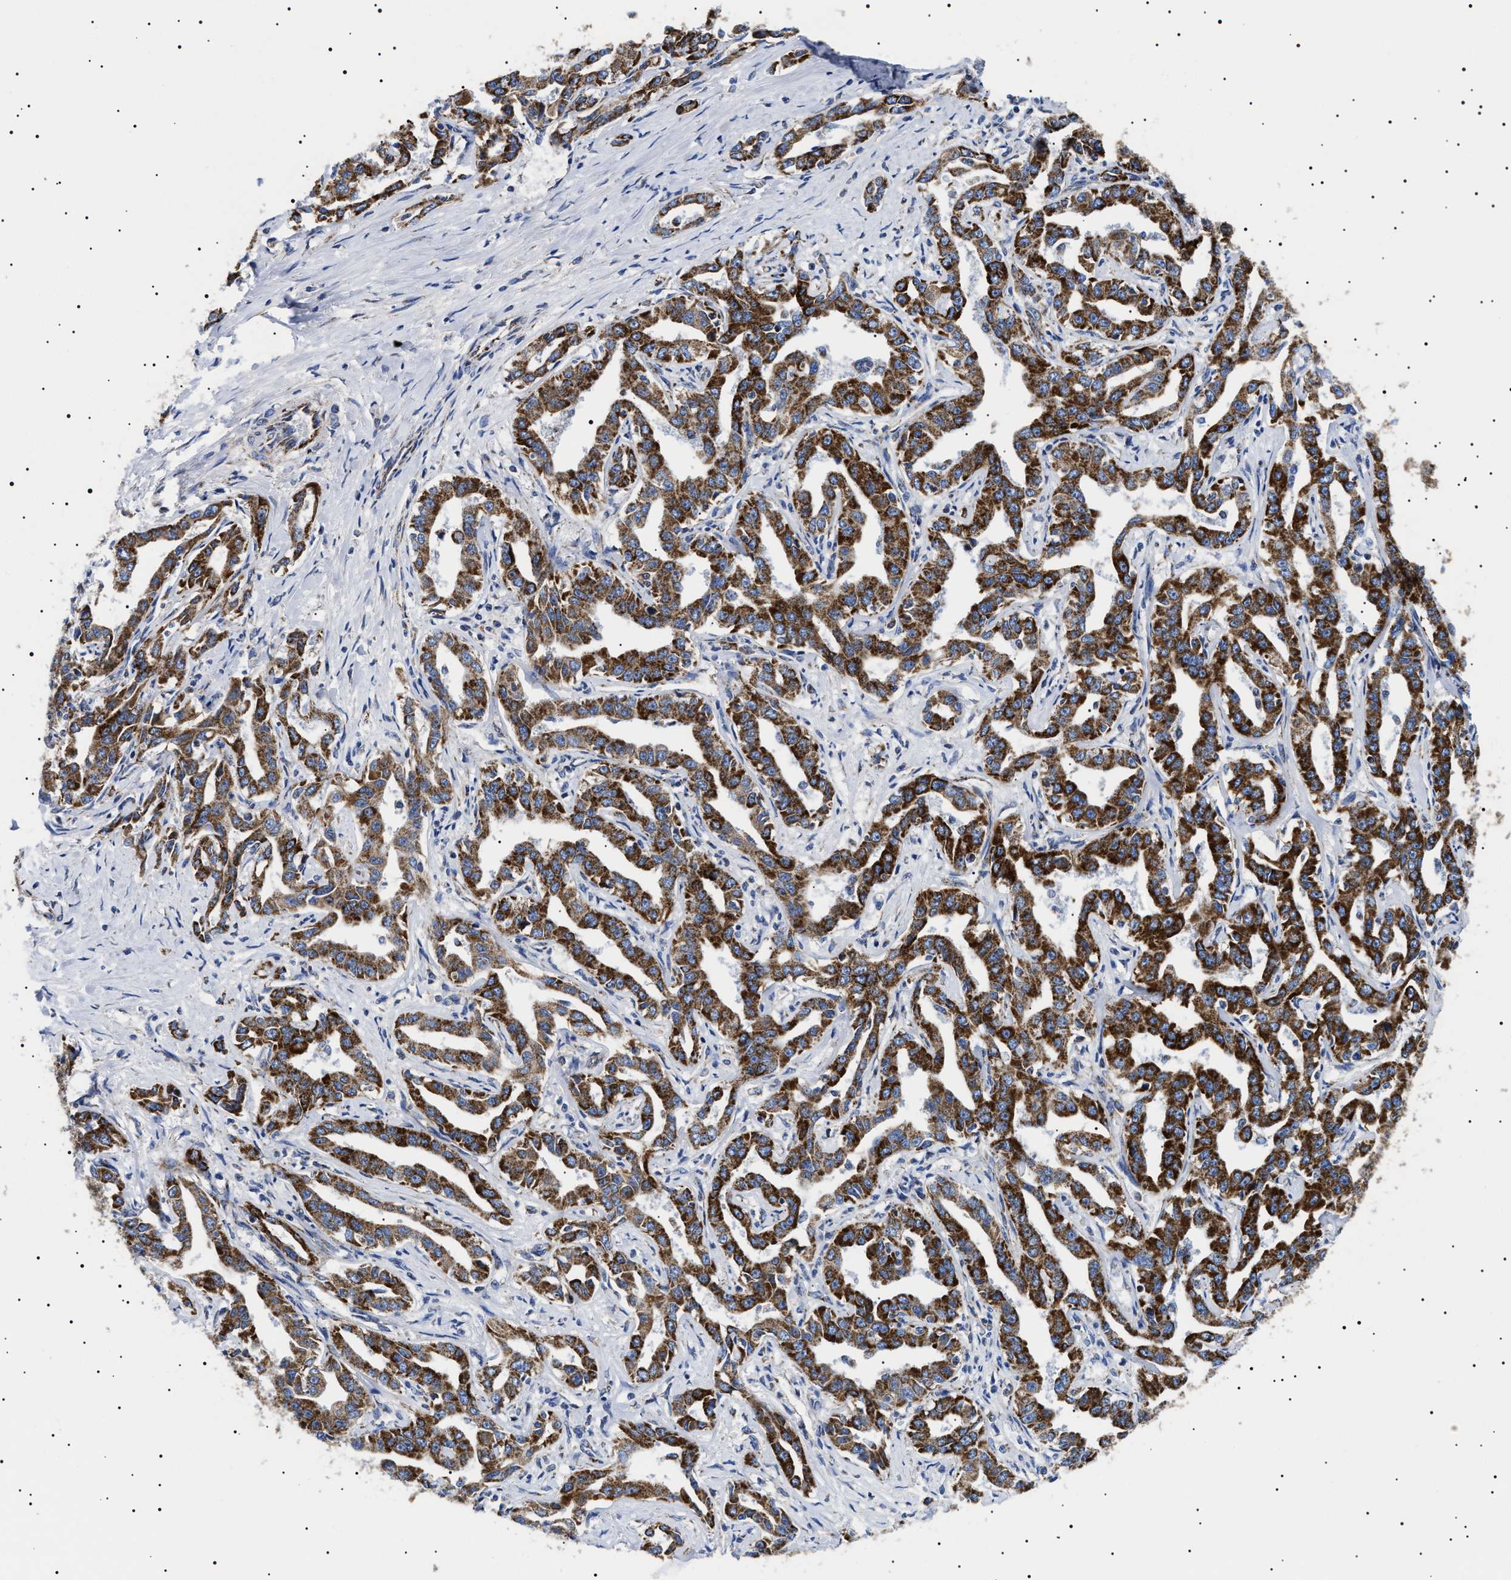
{"staining": {"intensity": "strong", "quantity": ">75%", "location": "cytoplasmic/membranous"}, "tissue": "liver cancer", "cell_type": "Tumor cells", "image_type": "cancer", "snomed": [{"axis": "morphology", "description": "Cholangiocarcinoma"}, {"axis": "topography", "description": "Liver"}], "caption": "Immunohistochemical staining of human liver cancer reveals strong cytoplasmic/membranous protein staining in about >75% of tumor cells.", "gene": "CHRDL2", "patient": {"sex": "male", "age": 59}}